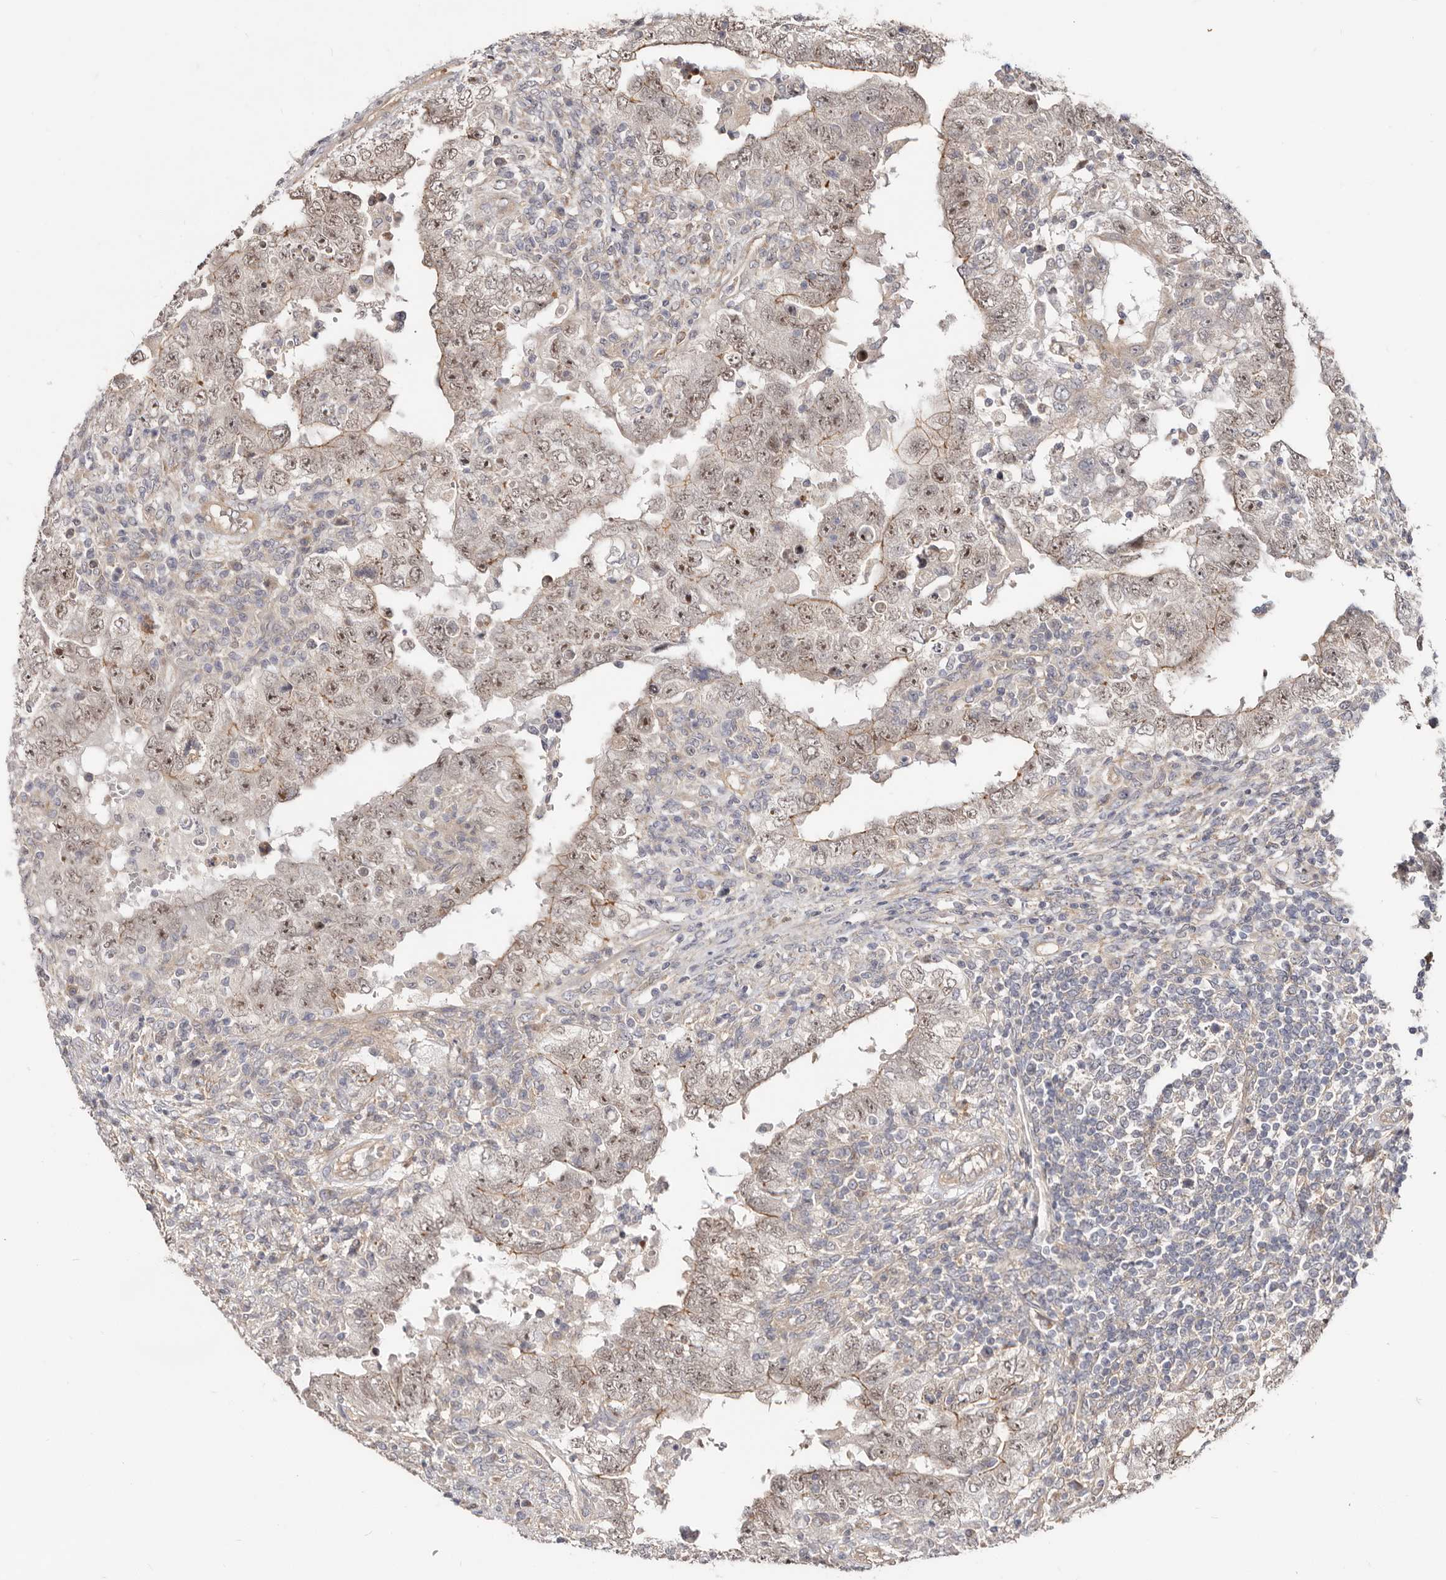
{"staining": {"intensity": "moderate", "quantity": ">75%", "location": "cytoplasmic/membranous,nuclear"}, "tissue": "testis cancer", "cell_type": "Tumor cells", "image_type": "cancer", "snomed": [{"axis": "morphology", "description": "Carcinoma, Embryonal, NOS"}, {"axis": "topography", "description": "Testis"}], "caption": "Embryonal carcinoma (testis) tissue exhibits moderate cytoplasmic/membranous and nuclear expression in about >75% of tumor cells", "gene": "GPATCH4", "patient": {"sex": "male", "age": 26}}